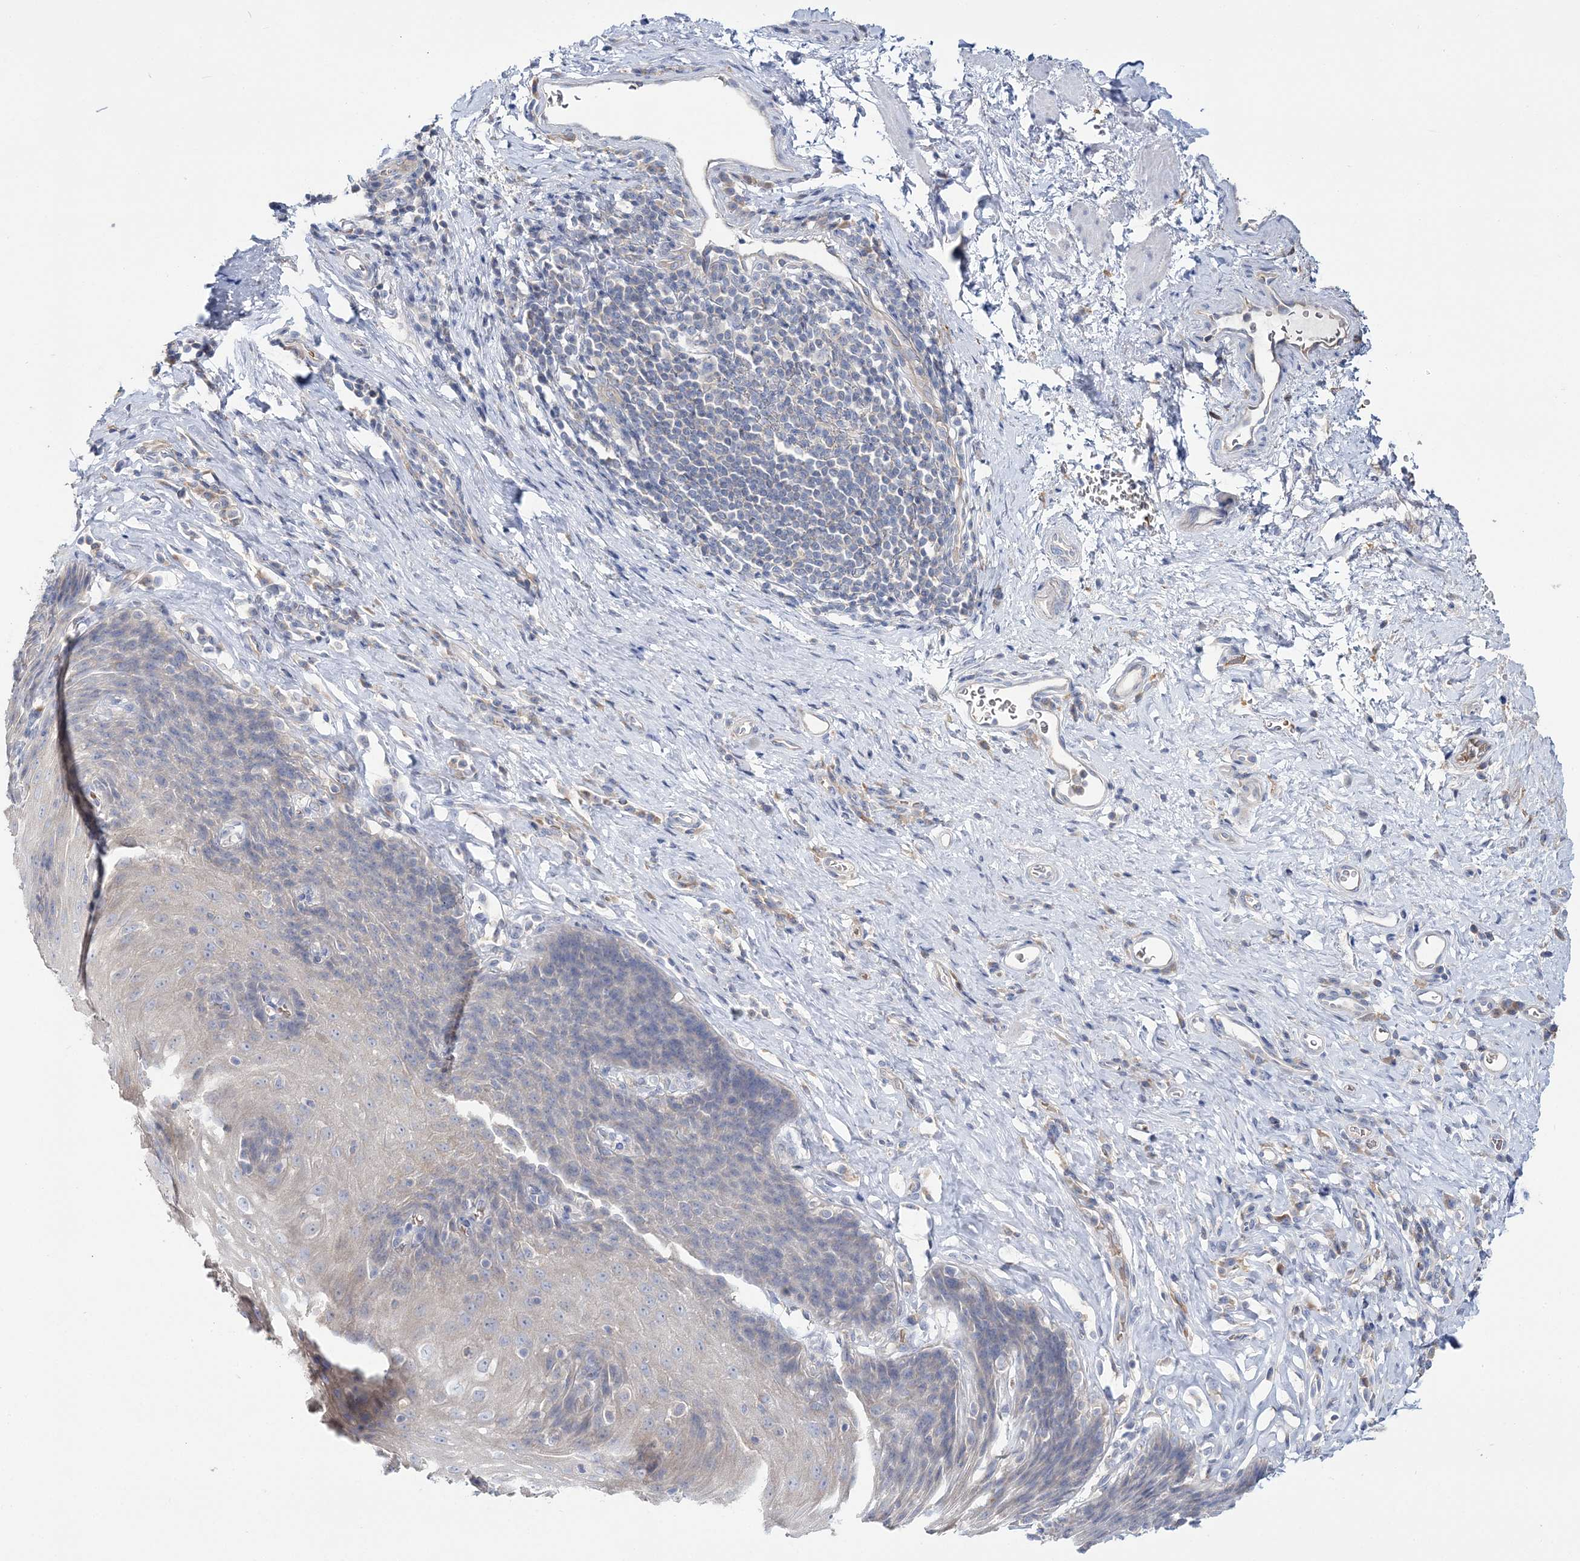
{"staining": {"intensity": "moderate", "quantity": "<25%", "location": "cytoplasmic/membranous"}, "tissue": "esophagus", "cell_type": "Squamous epithelial cells", "image_type": "normal", "snomed": [{"axis": "morphology", "description": "Normal tissue, NOS"}, {"axis": "topography", "description": "Esophagus"}], "caption": "Protein expression analysis of normal esophagus reveals moderate cytoplasmic/membranous staining in approximately <25% of squamous epithelial cells. (Stains: DAB (3,3'-diaminobenzidine) in brown, nuclei in blue, Microscopy: brightfield microscopy at high magnification).", "gene": "ATP11B", "patient": {"sex": "female", "age": 61}}